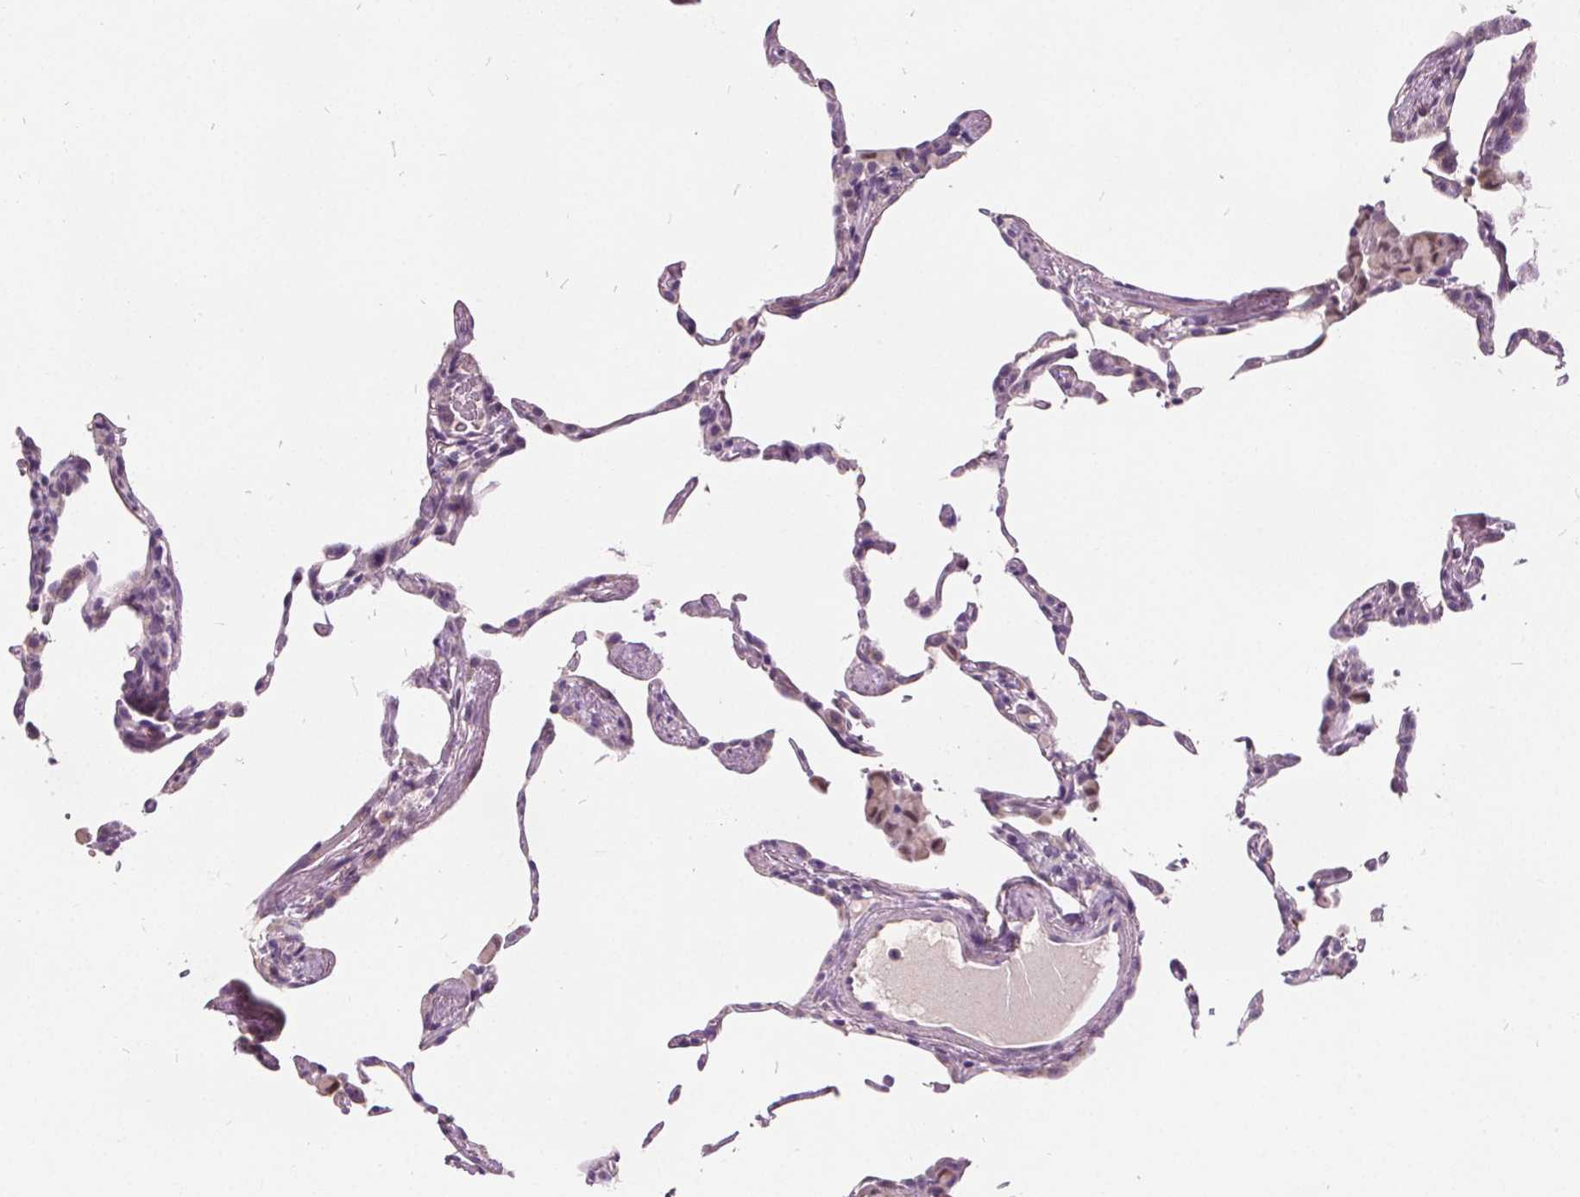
{"staining": {"intensity": "negative", "quantity": "none", "location": "none"}, "tissue": "lung", "cell_type": "Alveolar cells", "image_type": "normal", "snomed": [{"axis": "morphology", "description": "Normal tissue, NOS"}, {"axis": "topography", "description": "Lung"}], "caption": "DAB immunohistochemical staining of benign lung exhibits no significant expression in alveolar cells. (DAB IHC with hematoxylin counter stain).", "gene": "ACOX2", "patient": {"sex": "female", "age": 57}}